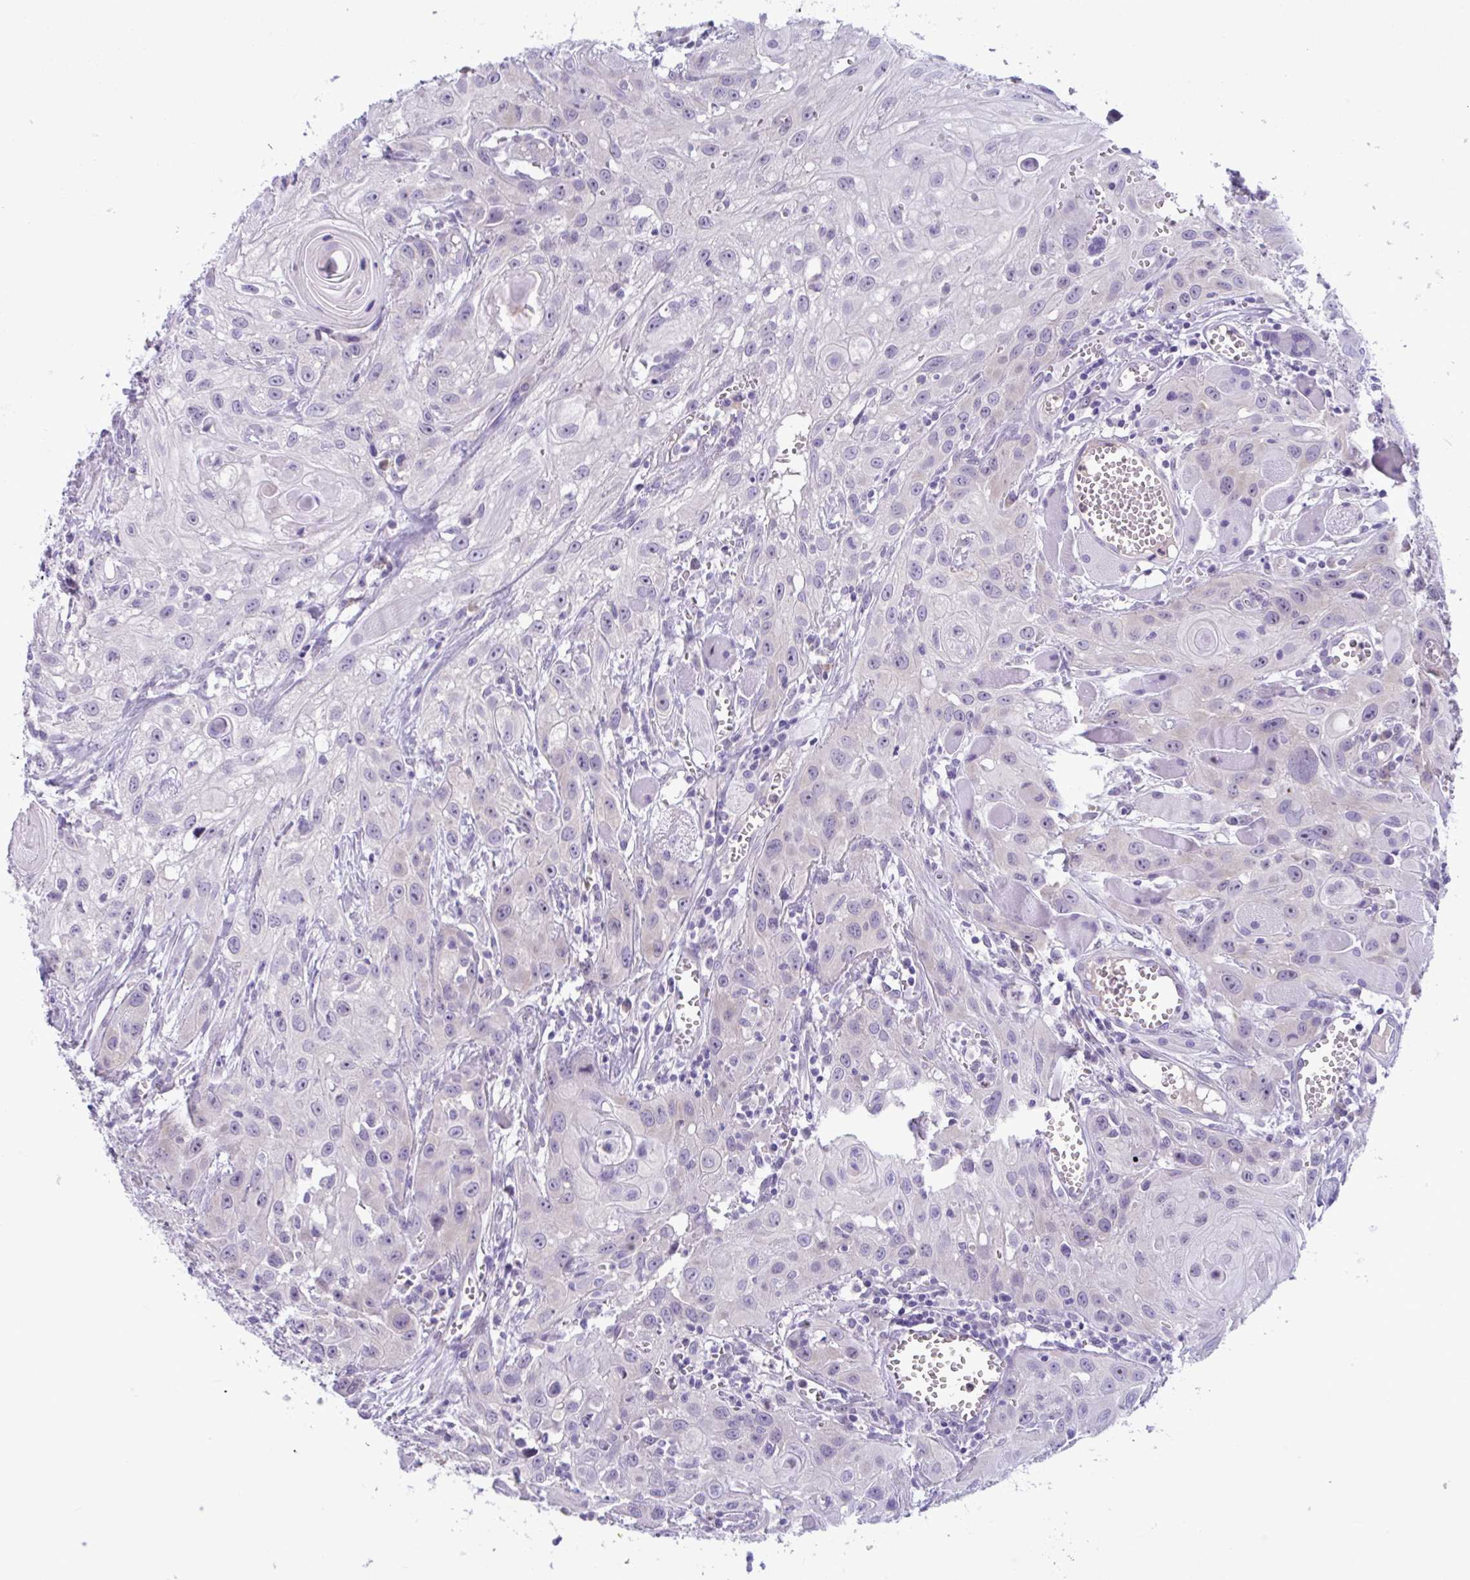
{"staining": {"intensity": "negative", "quantity": "none", "location": "none"}, "tissue": "head and neck cancer", "cell_type": "Tumor cells", "image_type": "cancer", "snomed": [{"axis": "morphology", "description": "Squamous cell carcinoma, NOS"}, {"axis": "topography", "description": "Oral tissue"}, {"axis": "topography", "description": "Head-Neck"}], "caption": "There is no significant positivity in tumor cells of squamous cell carcinoma (head and neck).", "gene": "WNT9B", "patient": {"sex": "male", "age": 58}}